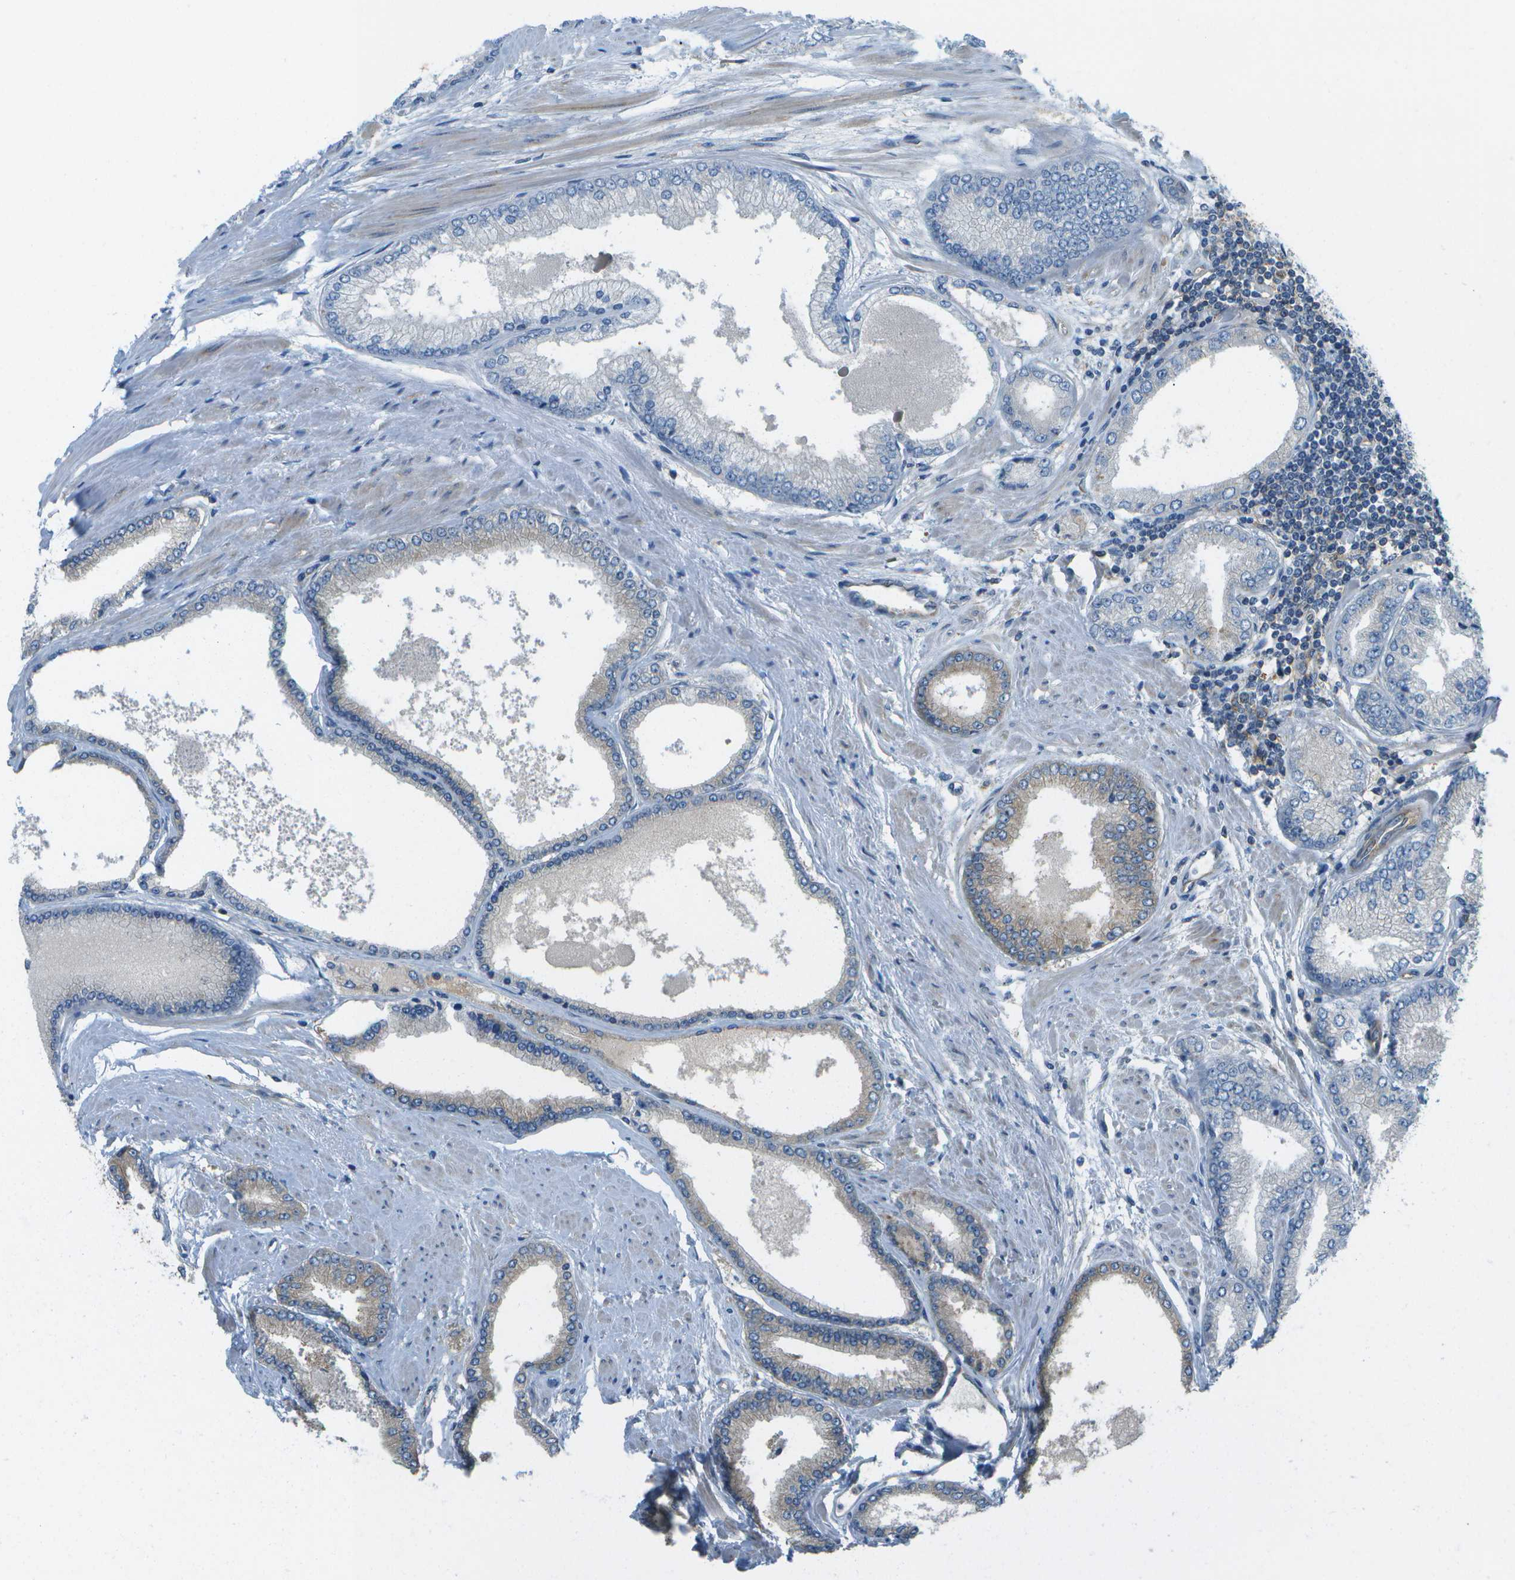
{"staining": {"intensity": "negative", "quantity": "none", "location": "none"}, "tissue": "prostate cancer", "cell_type": "Tumor cells", "image_type": "cancer", "snomed": [{"axis": "morphology", "description": "Adenocarcinoma, High grade"}, {"axis": "topography", "description": "Prostate"}], "caption": "An immunohistochemistry (IHC) histopathology image of prostate cancer is shown. There is no staining in tumor cells of prostate cancer.", "gene": "WNK2", "patient": {"sex": "male", "age": 61}}